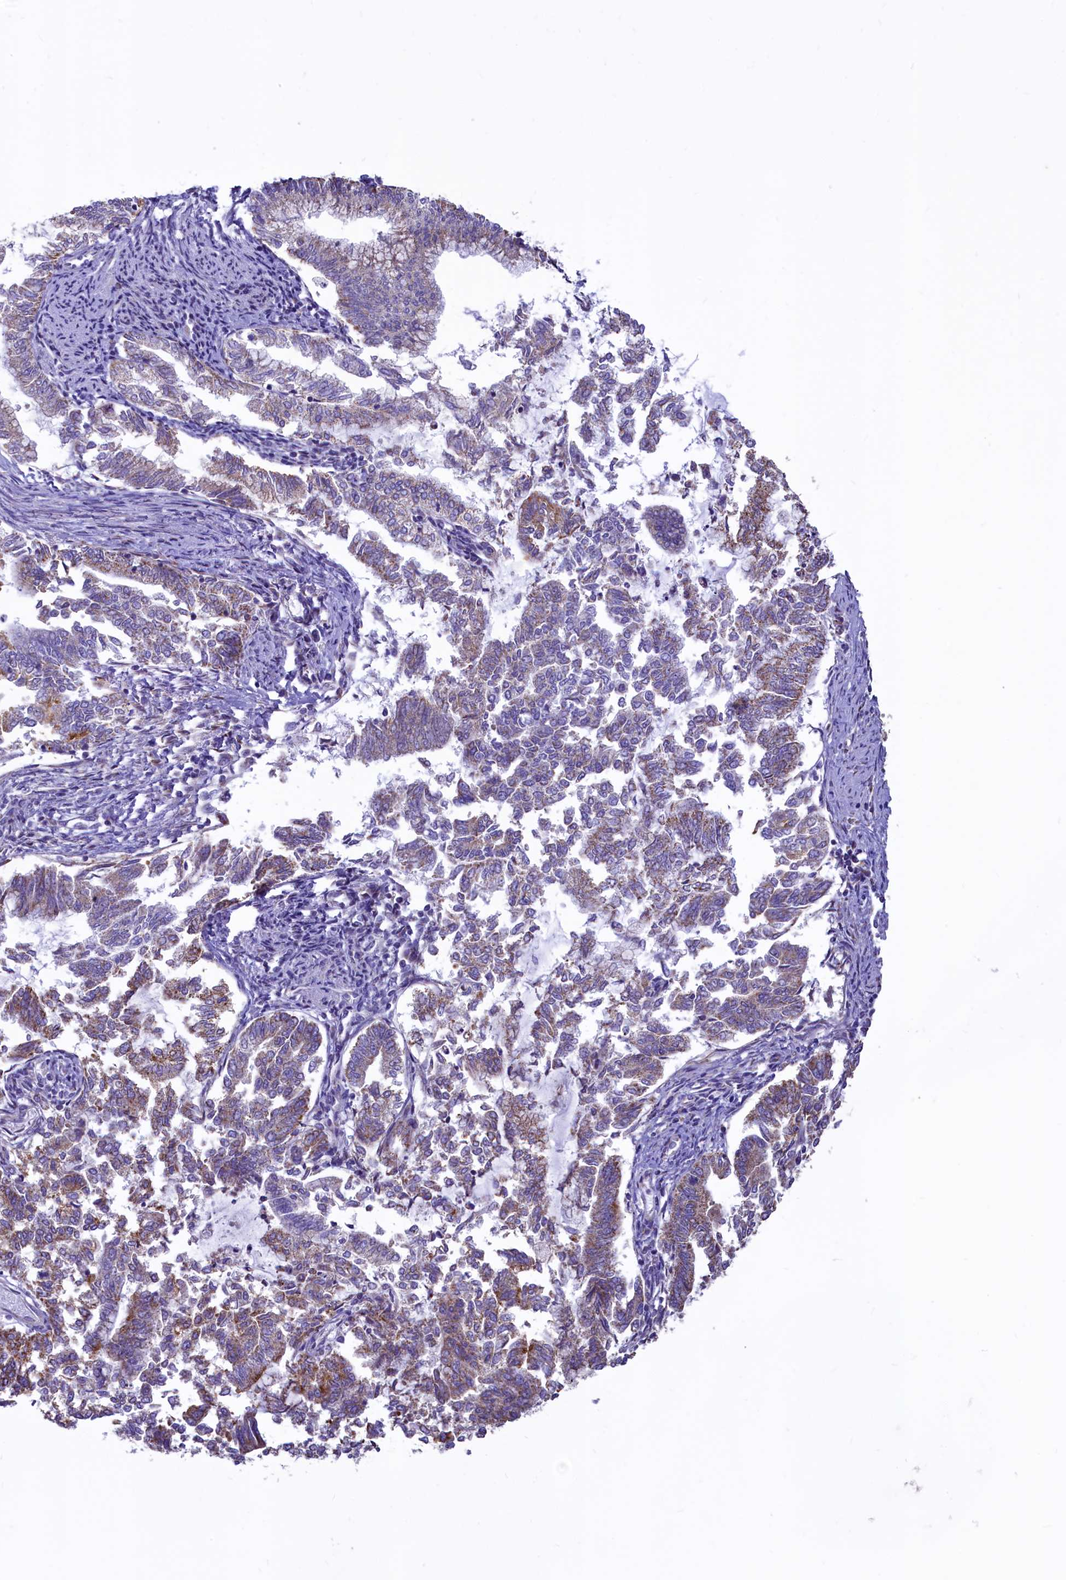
{"staining": {"intensity": "moderate", "quantity": "25%-75%", "location": "cytoplasmic/membranous"}, "tissue": "endometrial cancer", "cell_type": "Tumor cells", "image_type": "cancer", "snomed": [{"axis": "morphology", "description": "Adenocarcinoma, NOS"}, {"axis": "topography", "description": "Endometrium"}], "caption": "Endometrial cancer tissue reveals moderate cytoplasmic/membranous positivity in approximately 25%-75% of tumor cells", "gene": "VWCE", "patient": {"sex": "female", "age": 79}}